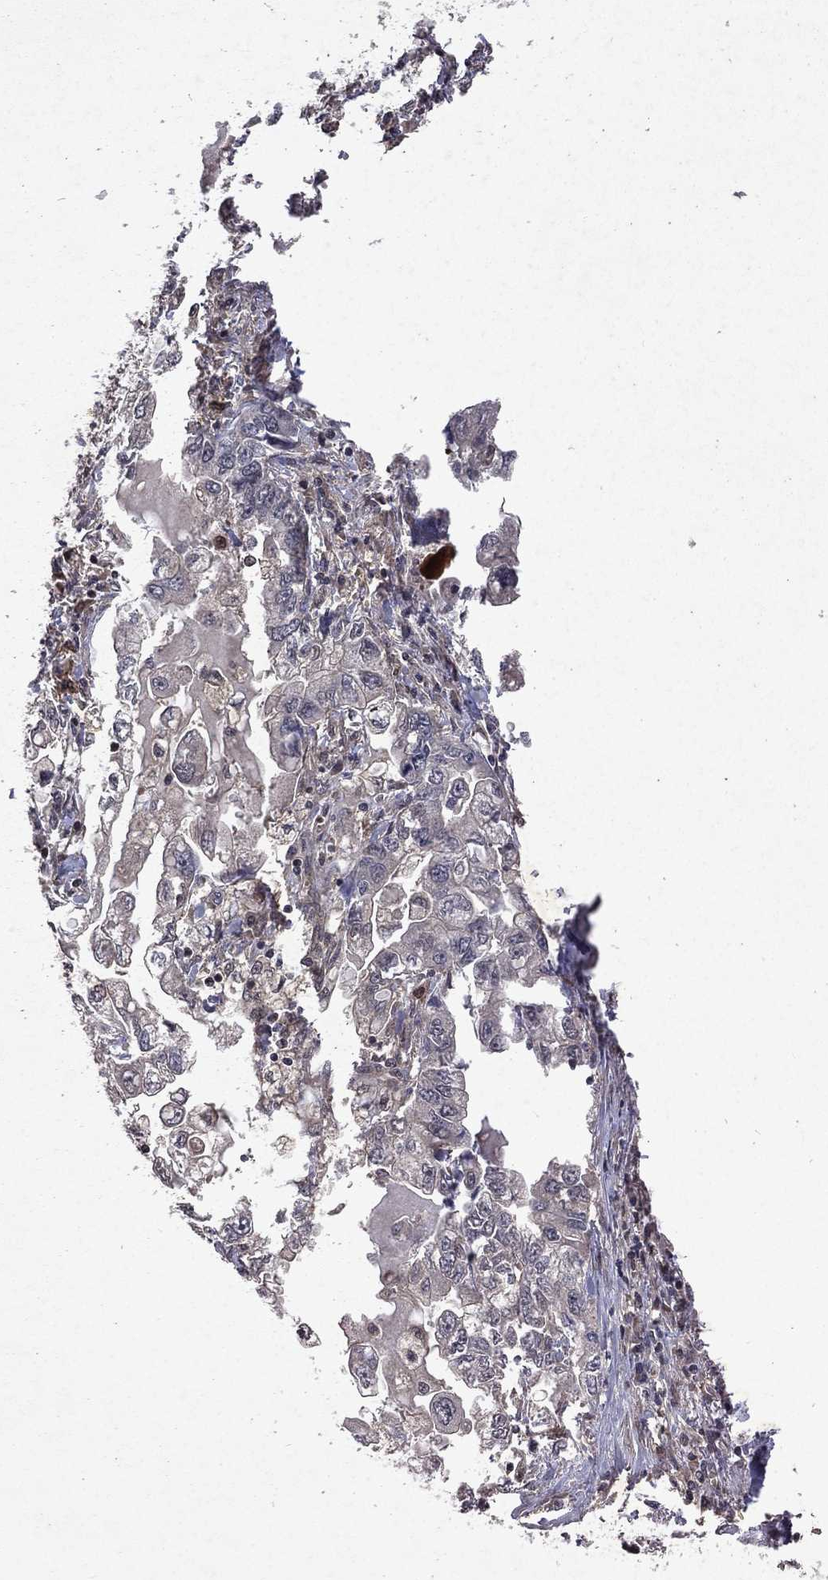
{"staining": {"intensity": "moderate", "quantity": "<25%", "location": "cytoplasmic/membranous"}, "tissue": "stomach cancer", "cell_type": "Tumor cells", "image_type": "cancer", "snomed": [{"axis": "morphology", "description": "Adenocarcinoma, NOS"}, {"axis": "topography", "description": "Stomach, lower"}], "caption": "Moderate cytoplasmic/membranous protein positivity is appreciated in about <25% of tumor cells in stomach adenocarcinoma.", "gene": "MTAP", "patient": {"sex": "female", "age": 93}}